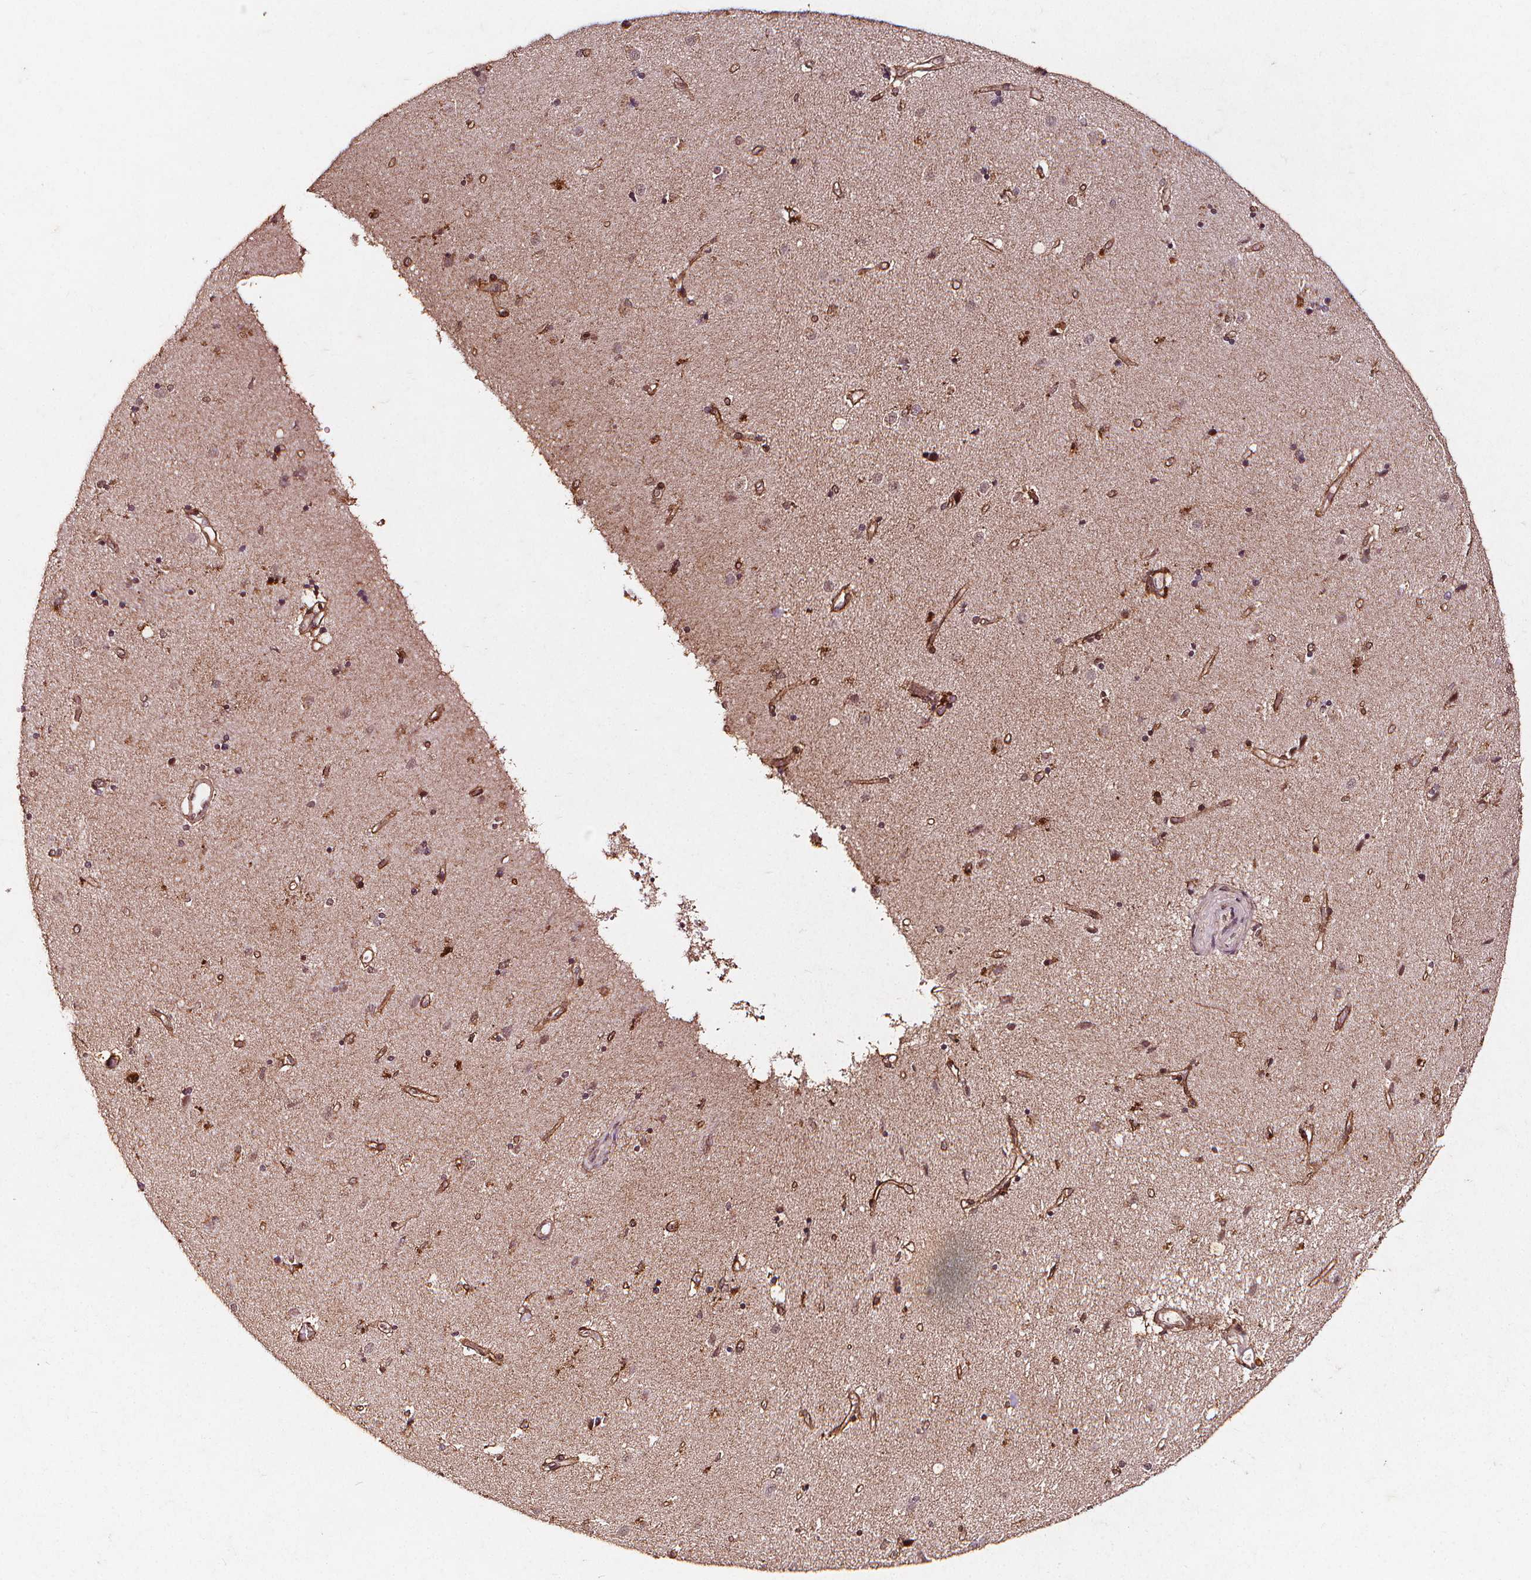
{"staining": {"intensity": "moderate", "quantity": "<25%", "location": "cytoplasmic/membranous"}, "tissue": "caudate", "cell_type": "Glial cells", "image_type": "normal", "snomed": [{"axis": "morphology", "description": "Normal tissue, NOS"}, {"axis": "topography", "description": "Lateral ventricle wall"}], "caption": "A low amount of moderate cytoplasmic/membranous staining is seen in approximately <25% of glial cells in benign caudate.", "gene": "ABCA1", "patient": {"sex": "female", "age": 71}}